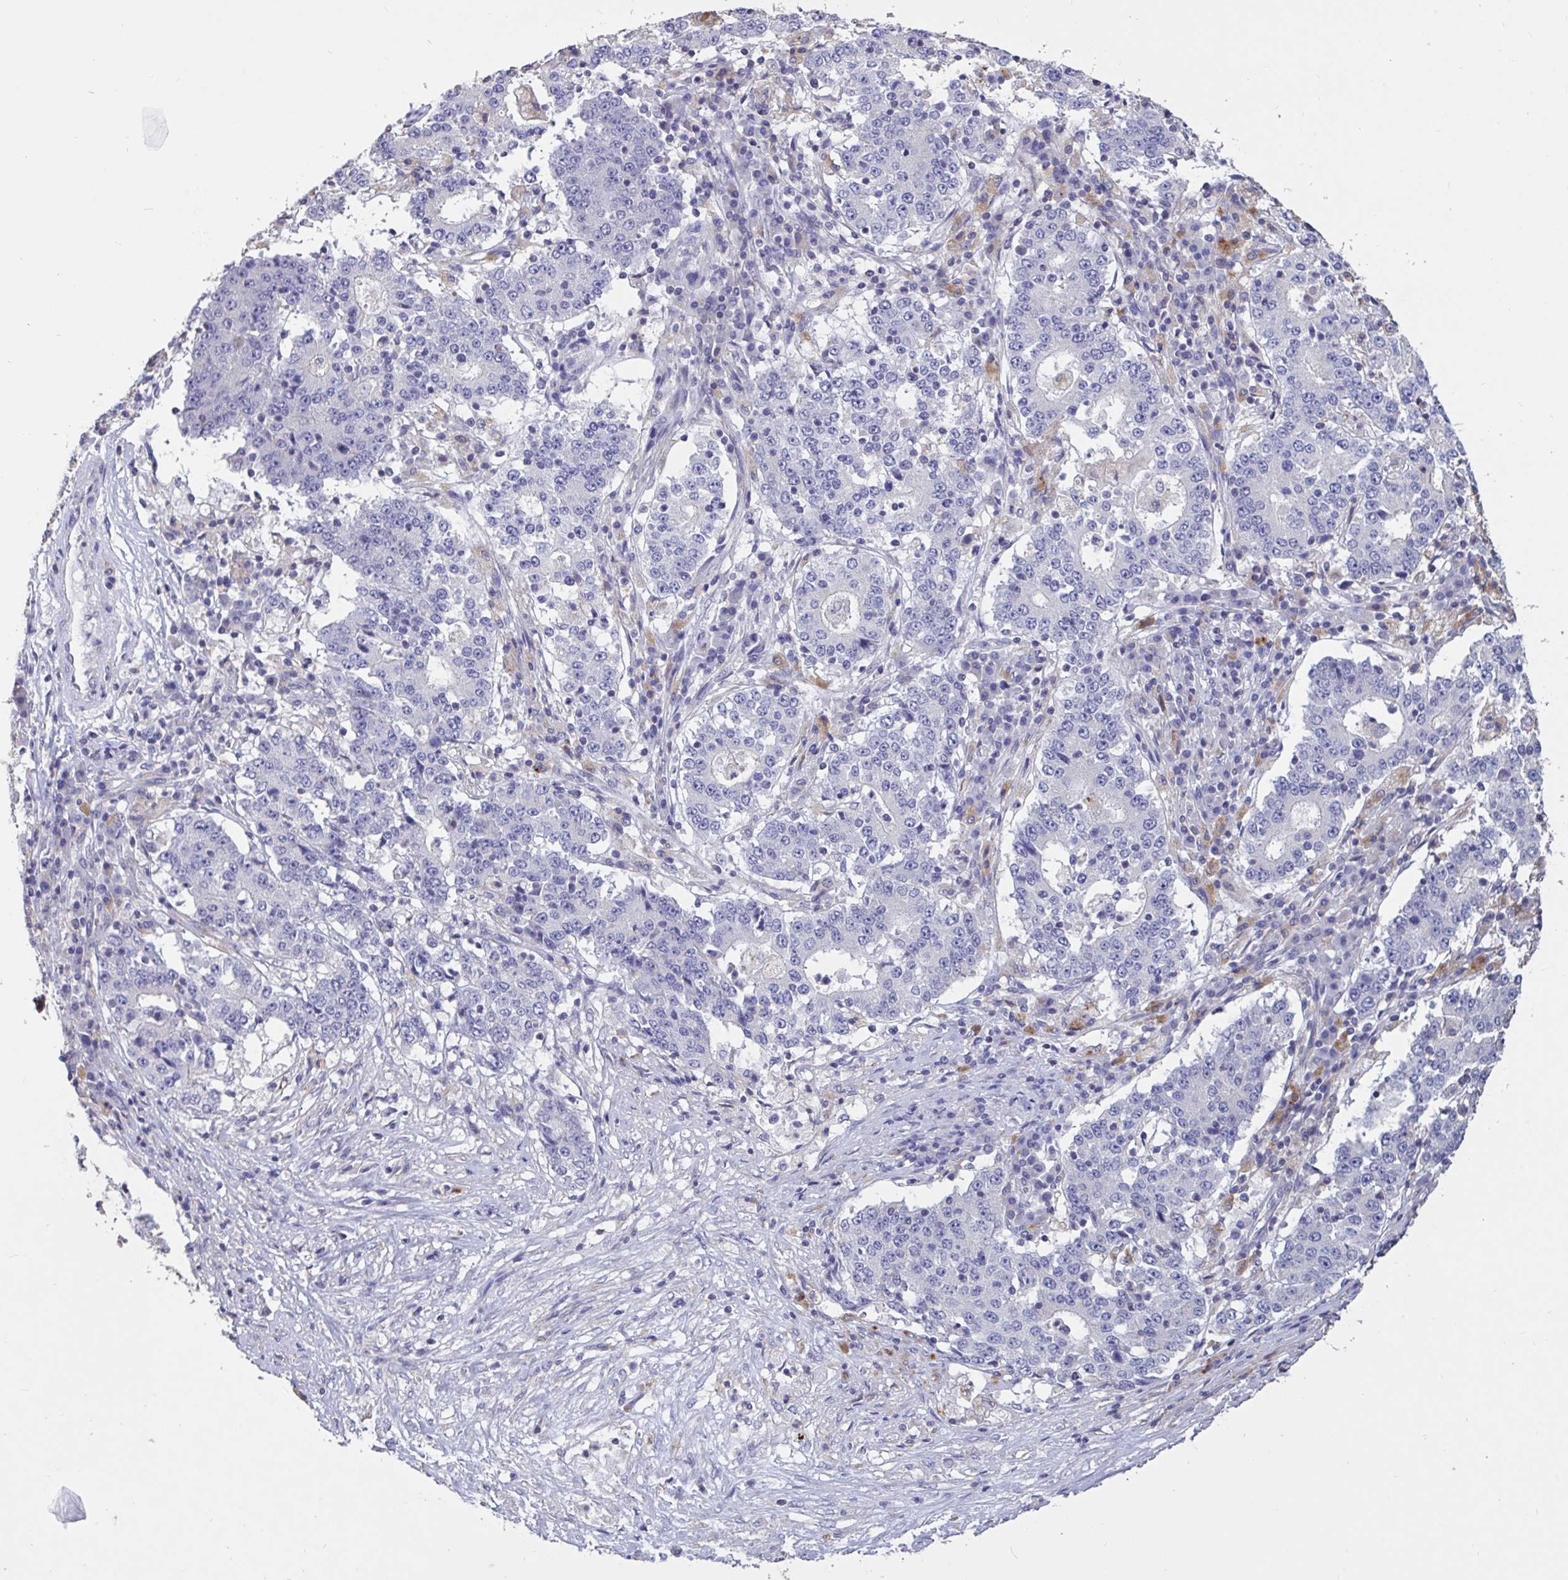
{"staining": {"intensity": "negative", "quantity": "none", "location": "none"}, "tissue": "stomach cancer", "cell_type": "Tumor cells", "image_type": "cancer", "snomed": [{"axis": "morphology", "description": "Adenocarcinoma, NOS"}, {"axis": "topography", "description": "Stomach"}], "caption": "The histopathology image demonstrates no significant staining in tumor cells of stomach adenocarcinoma.", "gene": "DDX39A", "patient": {"sex": "male", "age": 59}}